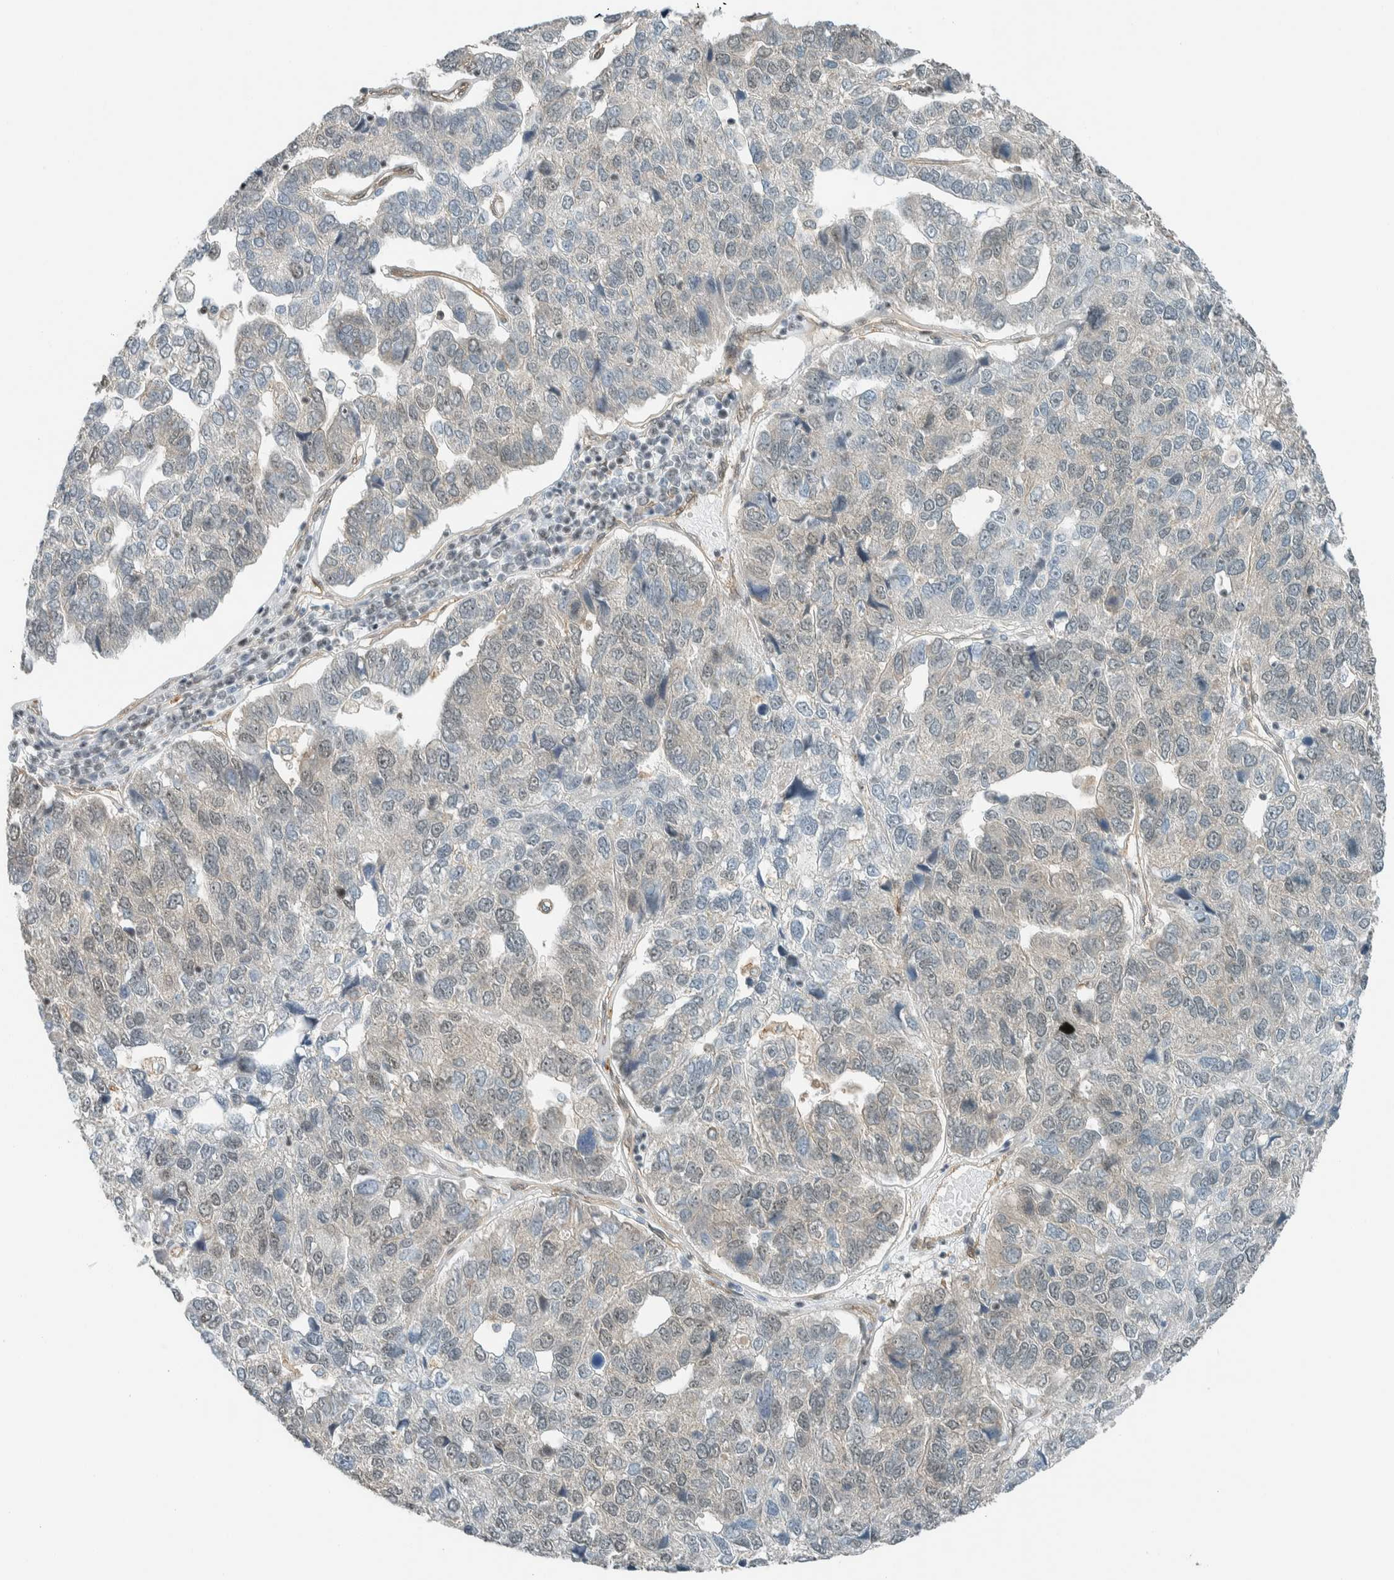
{"staining": {"intensity": "negative", "quantity": "none", "location": "none"}, "tissue": "pancreatic cancer", "cell_type": "Tumor cells", "image_type": "cancer", "snomed": [{"axis": "morphology", "description": "Adenocarcinoma, NOS"}, {"axis": "topography", "description": "Pancreas"}], "caption": "Immunohistochemistry photomicrograph of human pancreatic adenocarcinoma stained for a protein (brown), which exhibits no staining in tumor cells.", "gene": "NIBAN2", "patient": {"sex": "female", "age": 61}}